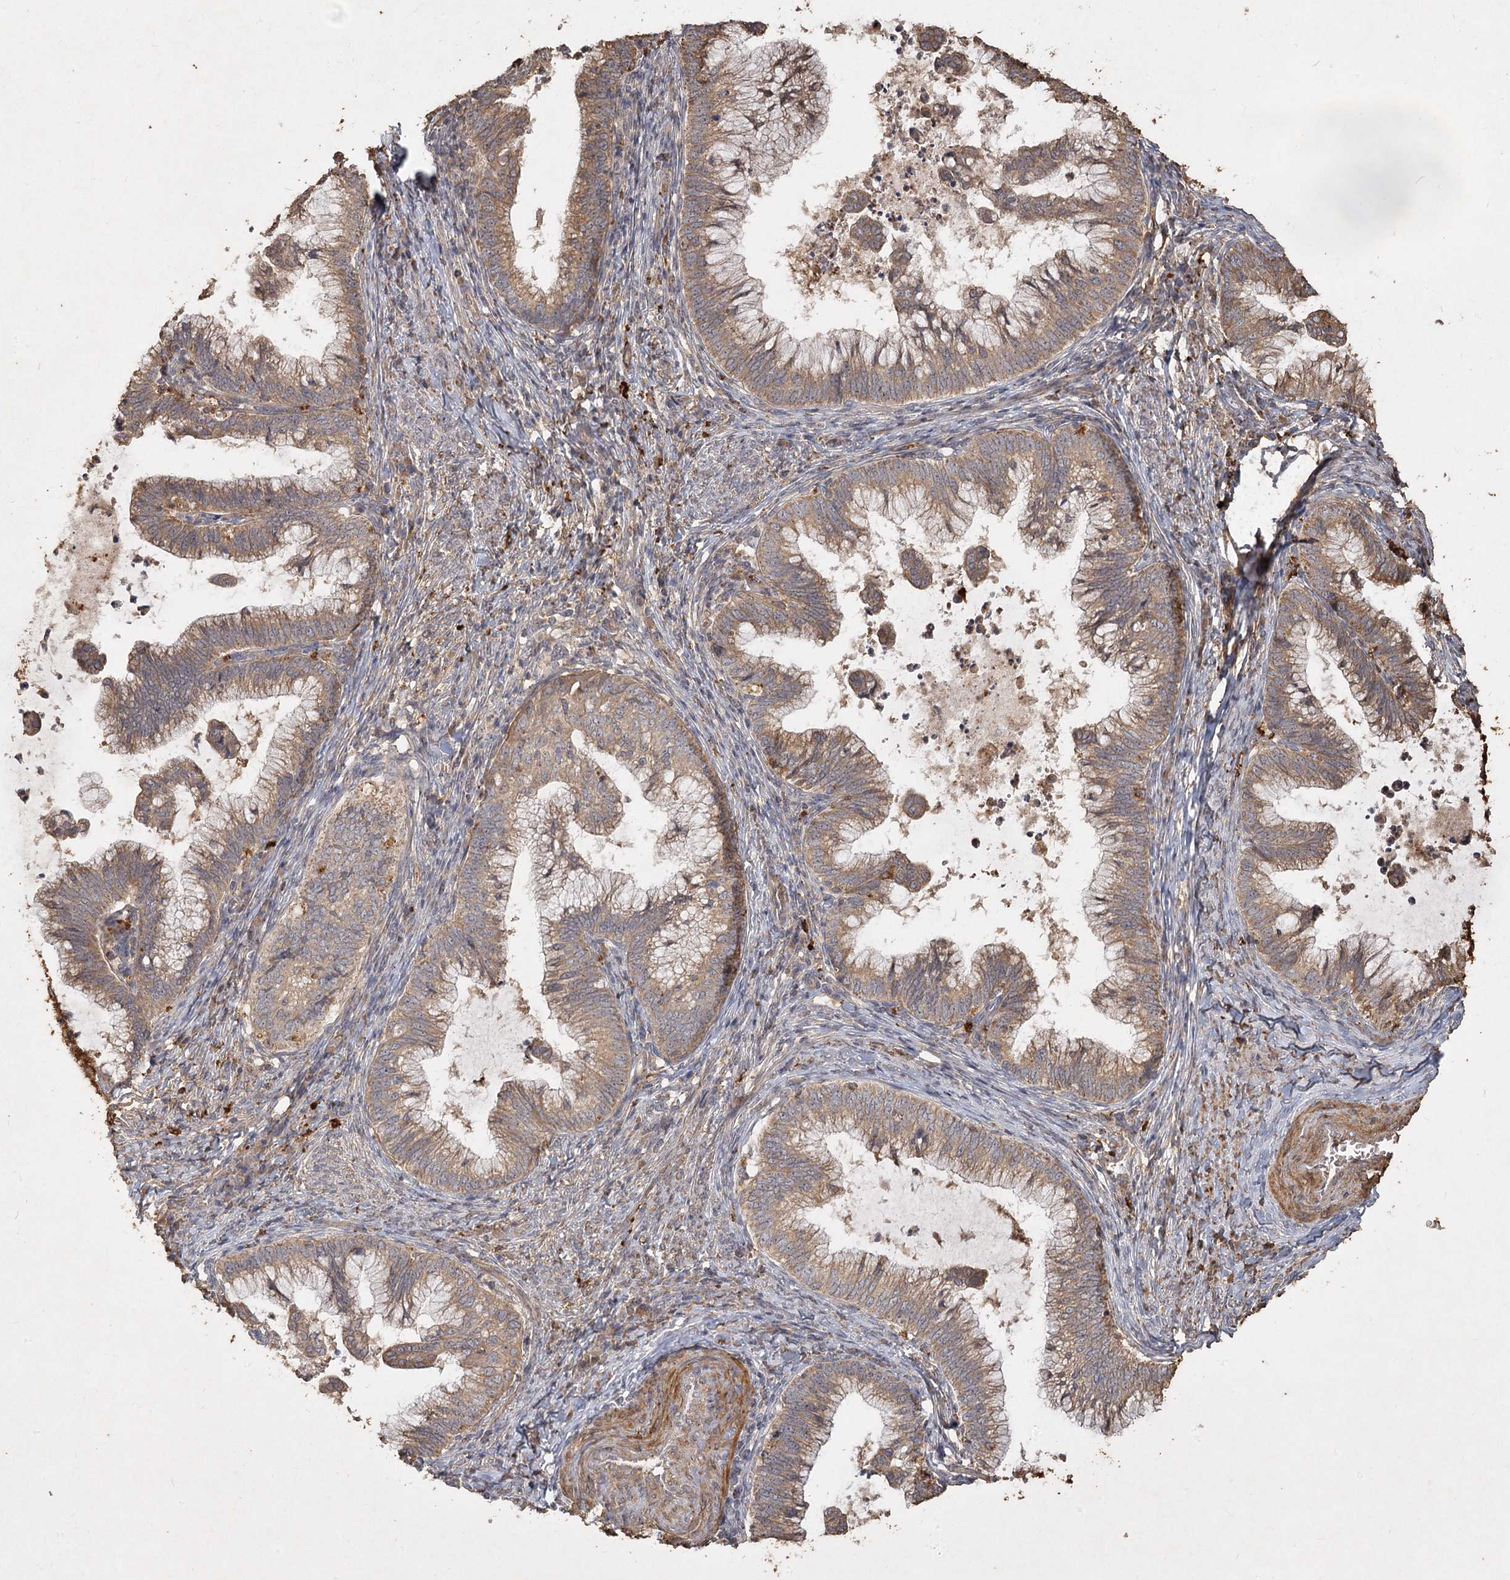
{"staining": {"intensity": "weak", "quantity": ">75%", "location": "cytoplasmic/membranous"}, "tissue": "cervical cancer", "cell_type": "Tumor cells", "image_type": "cancer", "snomed": [{"axis": "morphology", "description": "Adenocarcinoma, NOS"}, {"axis": "topography", "description": "Cervix"}], "caption": "Protein analysis of cervical cancer (adenocarcinoma) tissue exhibits weak cytoplasmic/membranous staining in about >75% of tumor cells. The protein of interest is stained brown, and the nuclei are stained in blue (DAB (3,3'-diaminobenzidine) IHC with brightfield microscopy, high magnification).", "gene": "PIK3C2A", "patient": {"sex": "female", "age": 36}}